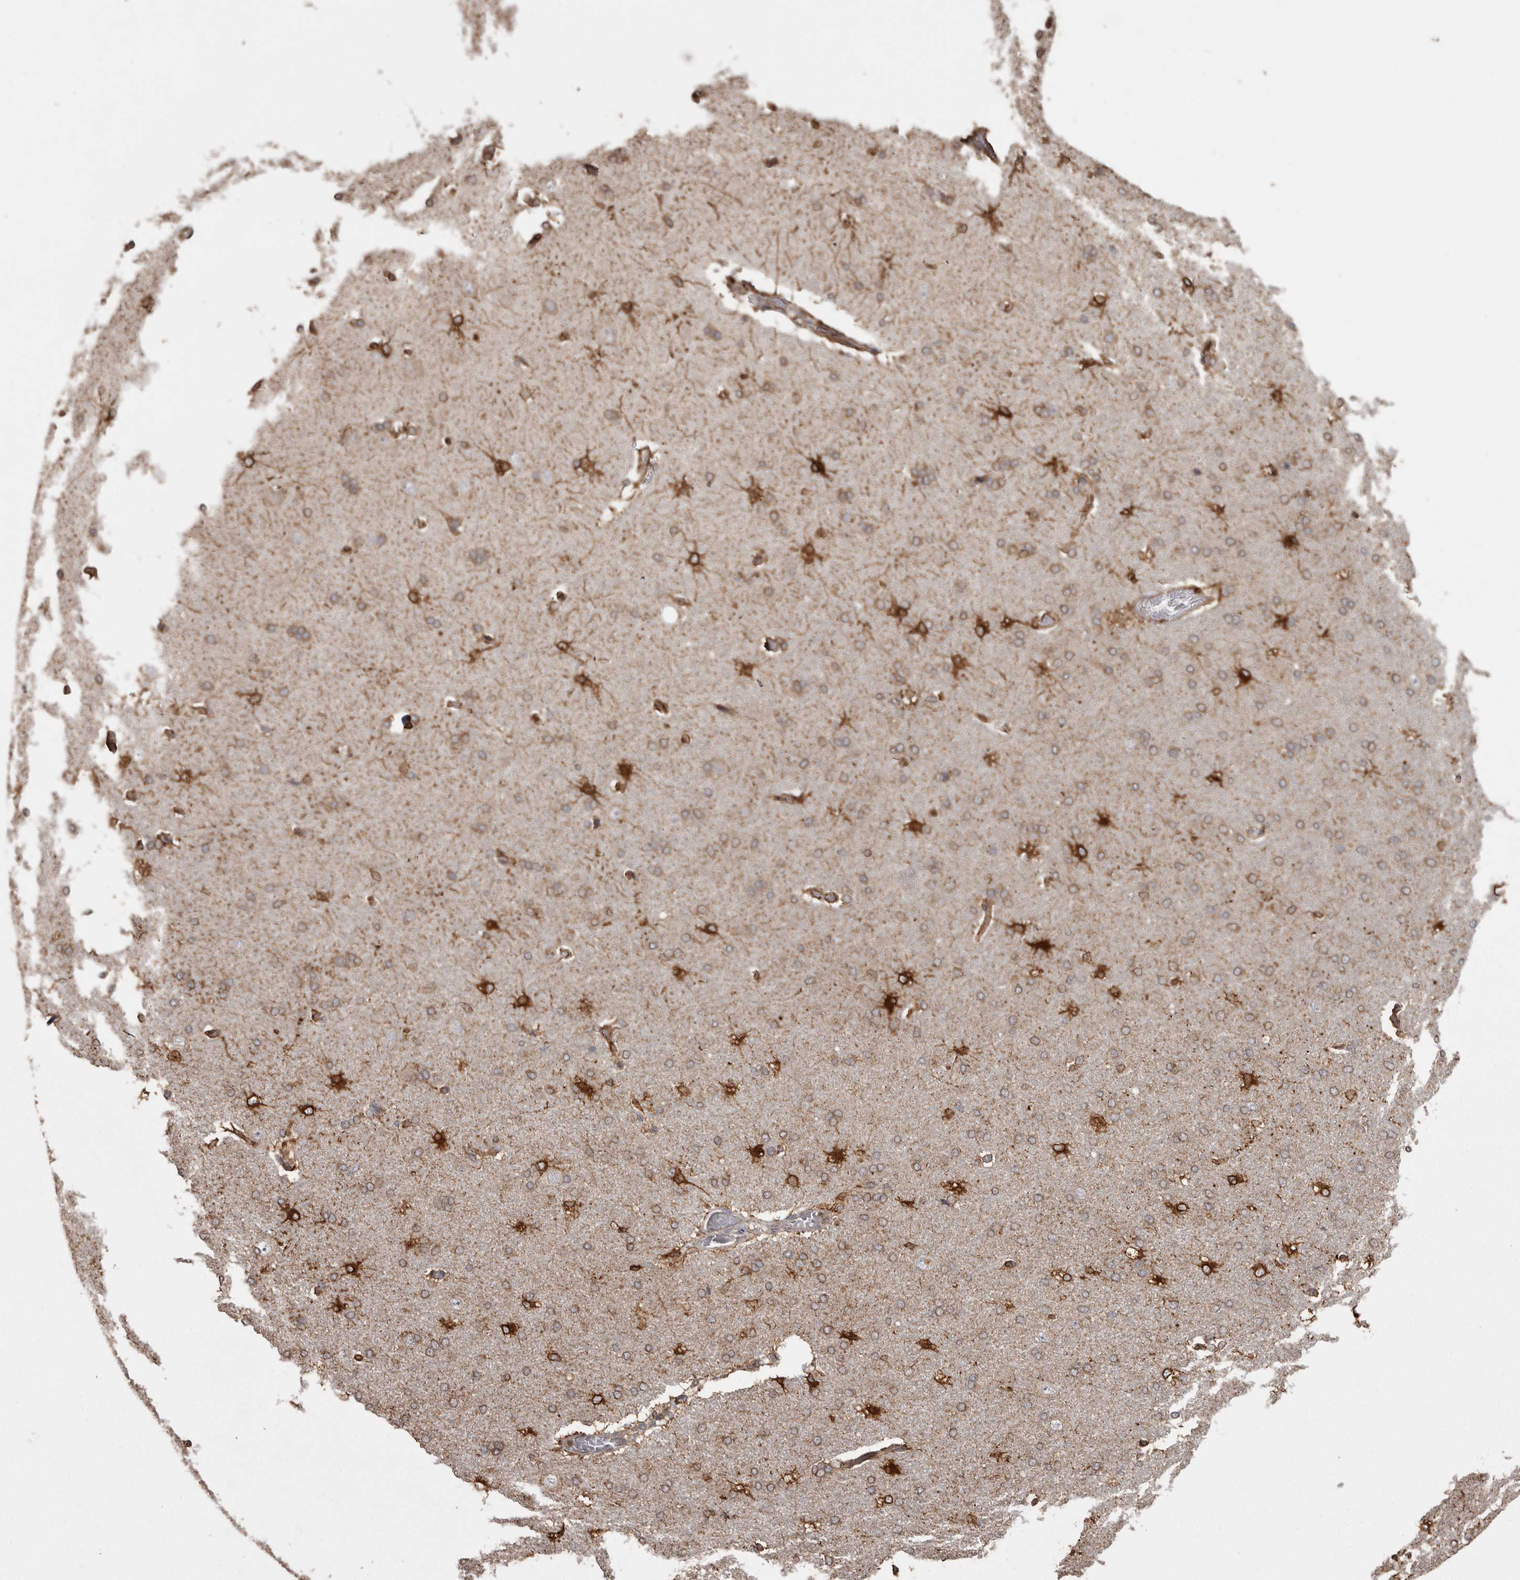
{"staining": {"intensity": "moderate", "quantity": ">75%", "location": "cytoplasmic/membranous"}, "tissue": "cerebral cortex", "cell_type": "Endothelial cells", "image_type": "normal", "snomed": [{"axis": "morphology", "description": "Normal tissue, NOS"}, {"axis": "topography", "description": "Cerebral cortex"}], "caption": "This micrograph shows immunohistochemistry staining of unremarkable human cerebral cortex, with medium moderate cytoplasmic/membranous positivity in approximately >75% of endothelial cells.", "gene": "PON2", "patient": {"sex": "male", "age": 62}}